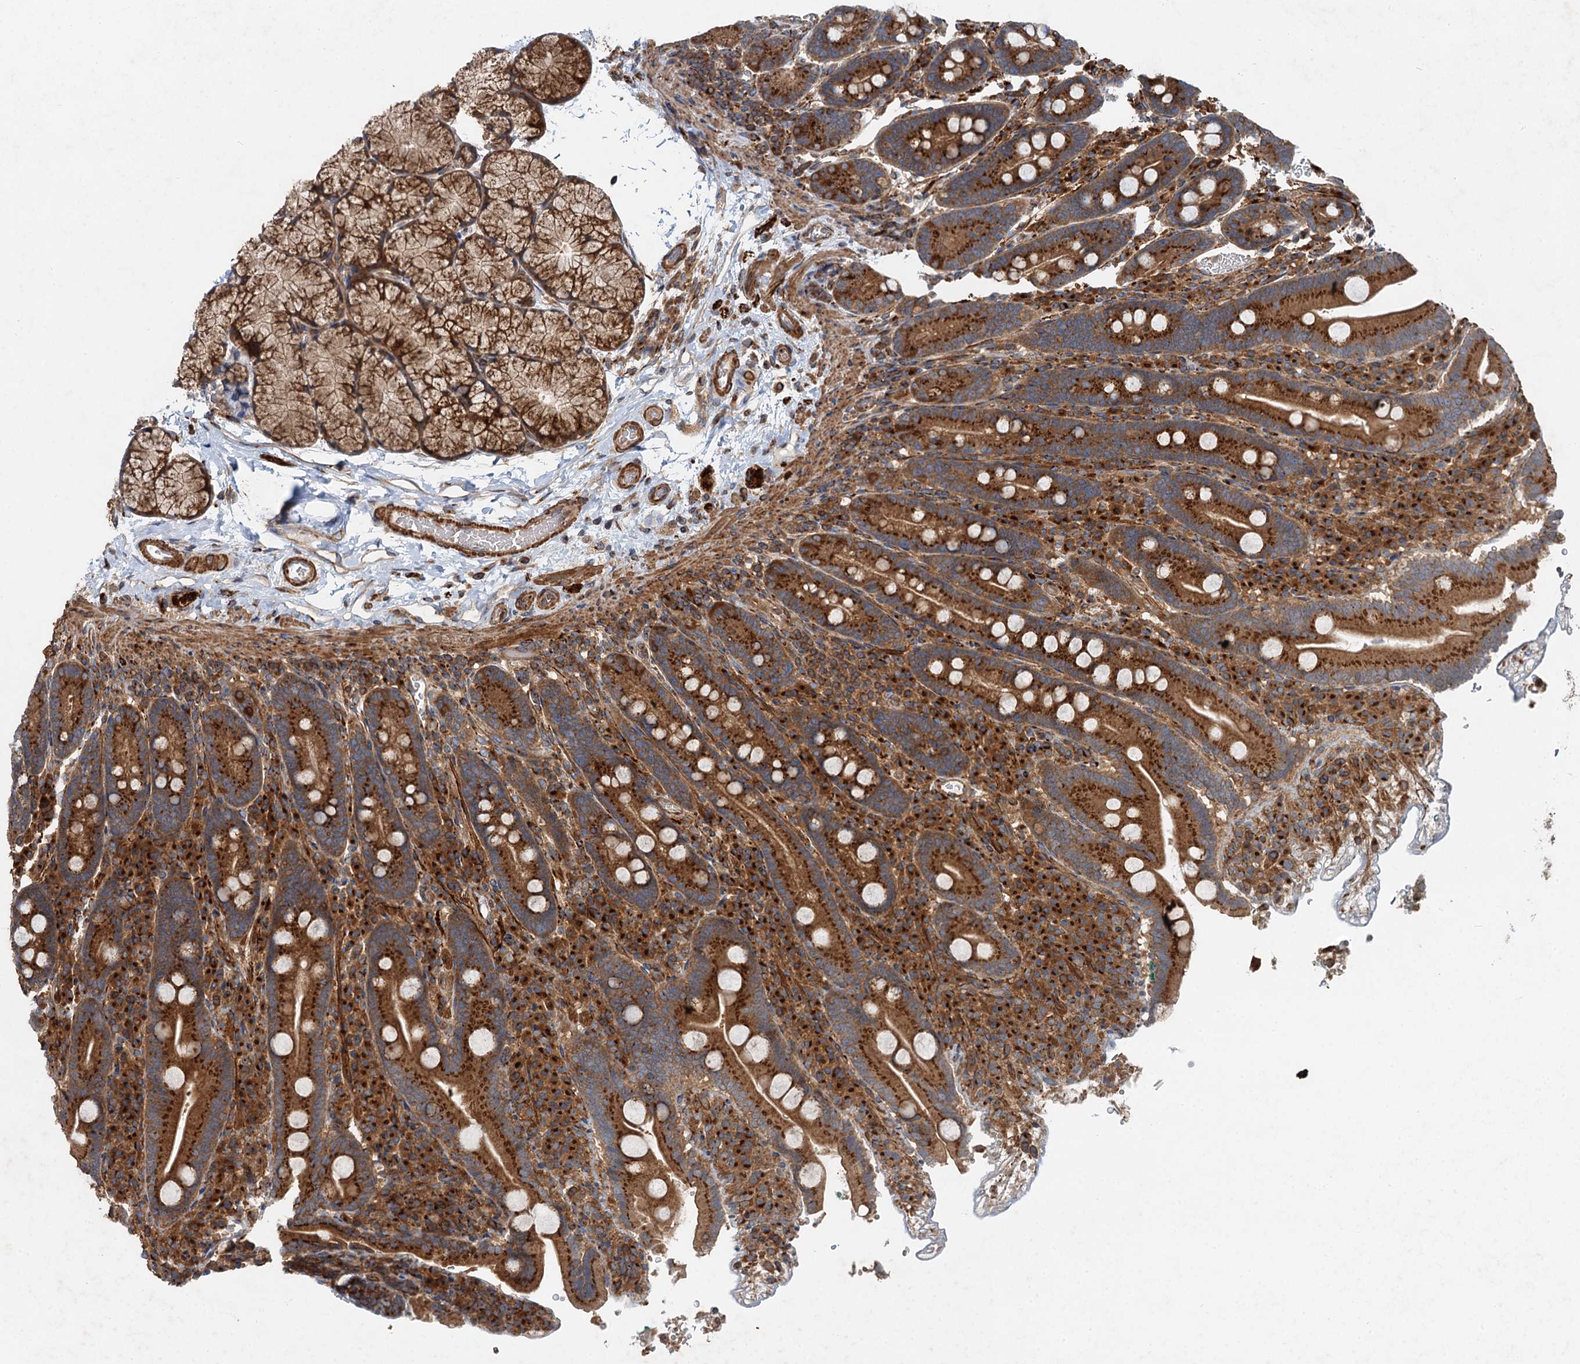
{"staining": {"intensity": "strong", "quantity": ">75%", "location": "cytoplasmic/membranous"}, "tissue": "duodenum", "cell_type": "Glandular cells", "image_type": "normal", "snomed": [{"axis": "morphology", "description": "Normal tissue, NOS"}, {"axis": "topography", "description": "Duodenum"}], "caption": "Protein analysis of benign duodenum displays strong cytoplasmic/membranous positivity in about >75% of glandular cells. (DAB IHC with brightfield microscopy, high magnification).", "gene": "ANKRD26", "patient": {"sex": "male", "age": 35}}